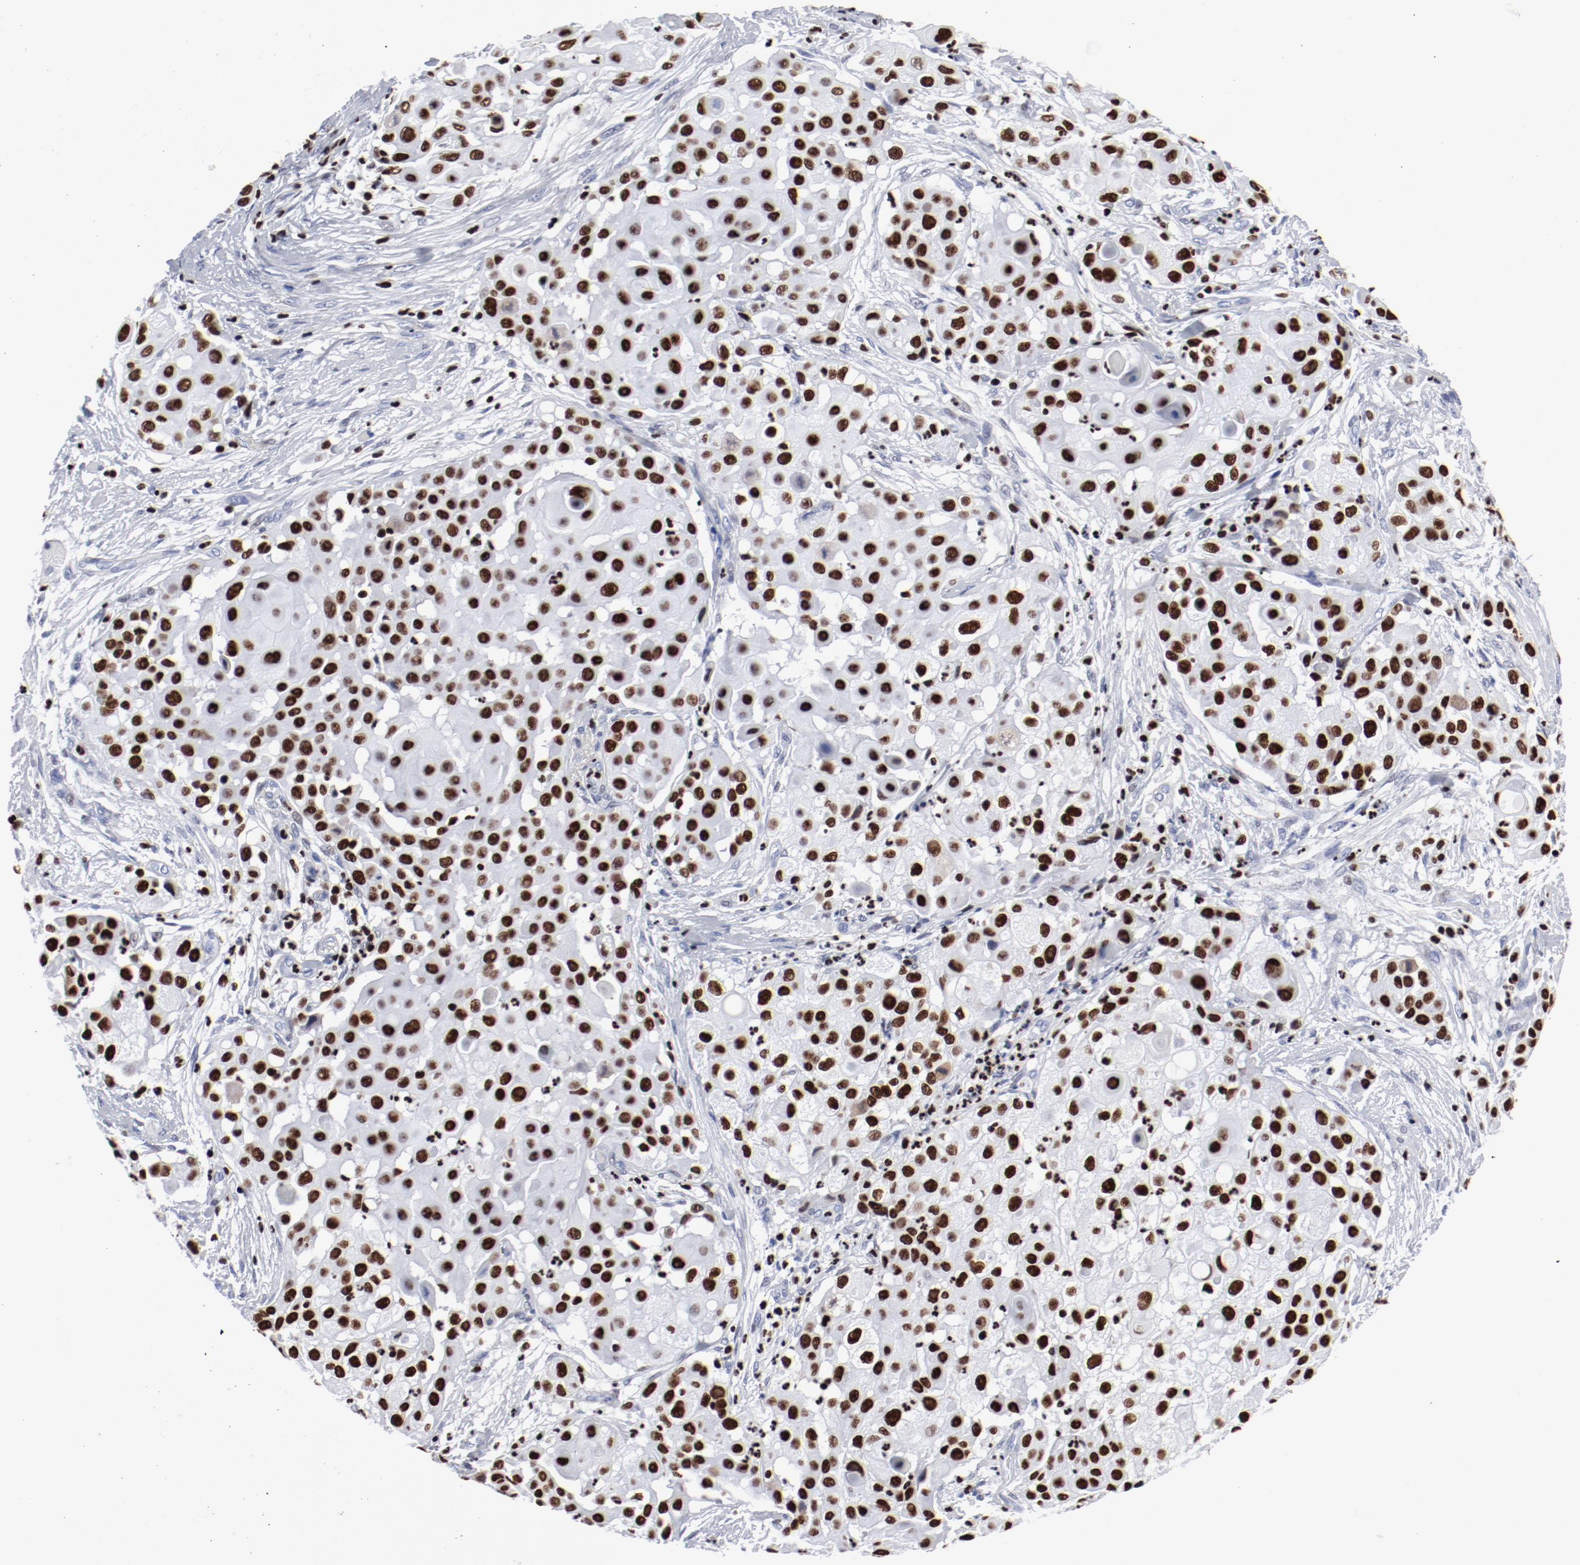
{"staining": {"intensity": "strong", "quantity": ">75%", "location": "nuclear"}, "tissue": "skin cancer", "cell_type": "Tumor cells", "image_type": "cancer", "snomed": [{"axis": "morphology", "description": "Squamous cell carcinoma, NOS"}, {"axis": "topography", "description": "Skin"}], "caption": "This is an image of IHC staining of skin squamous cell carcinoma, which shows strong positivity in the nuclear of tumor cells.", "gene": "SMARCC2", "patient": {"sex": "female", "age": 57}}